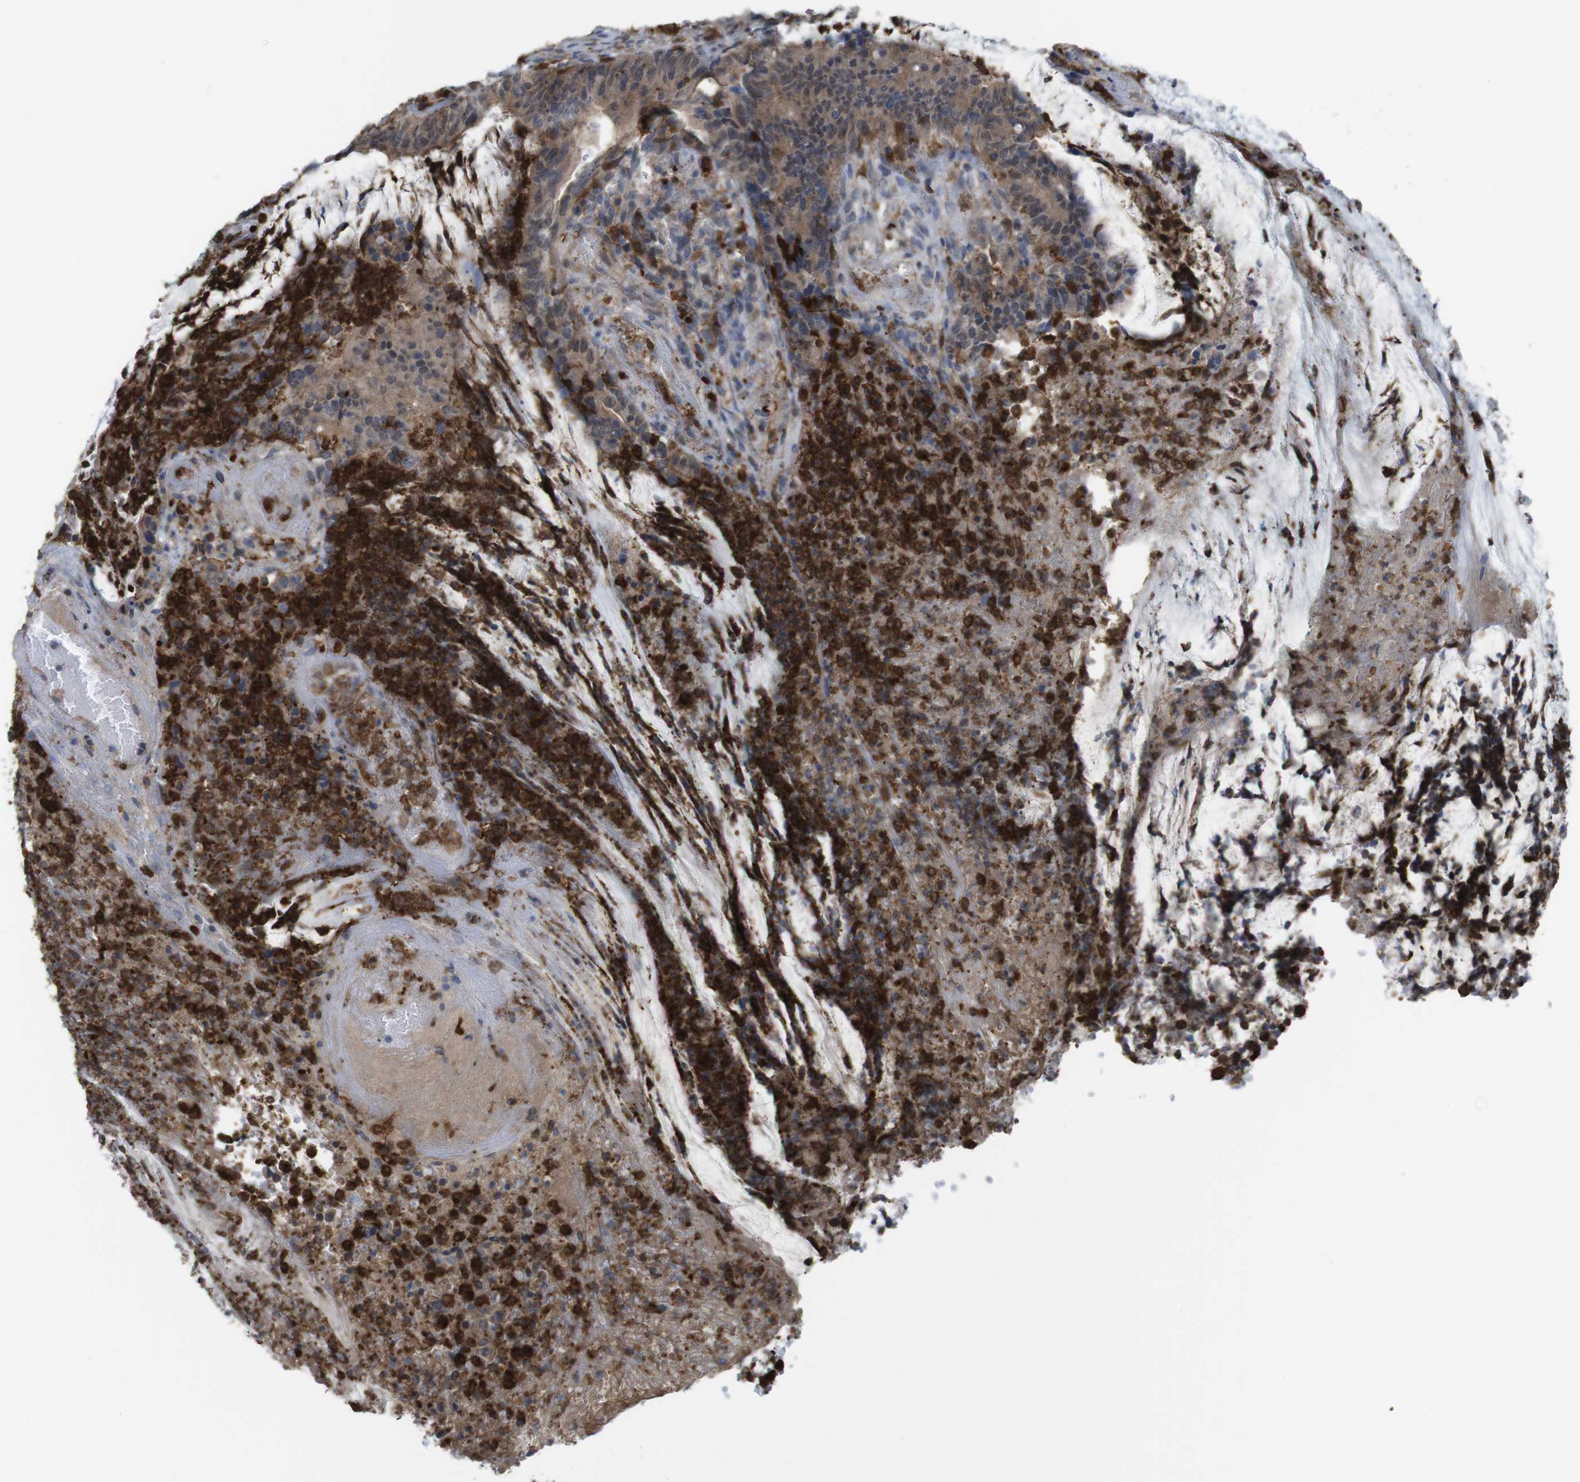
{"staining": {"intensity": "moderate", "quantity": ">75%", "location": "cytoplasmic/membranous"}, "tissue": "colorectal cancer", "cell_type": "Tumor cells", "image_type": "cancer", "snomed": [{"axis": "morphology", "description": "Adenocarcinoma, NOS"}, {"axis": "topography", "description": "Rectum"}], "caption": "Protein staining displays moderate cytoplasmic/membranous expression in about >75% of tumor cells in adenocarcinoma (colorectal).", "gene": "PRKCD", "patient": {"sex": "female", "age": 66}}